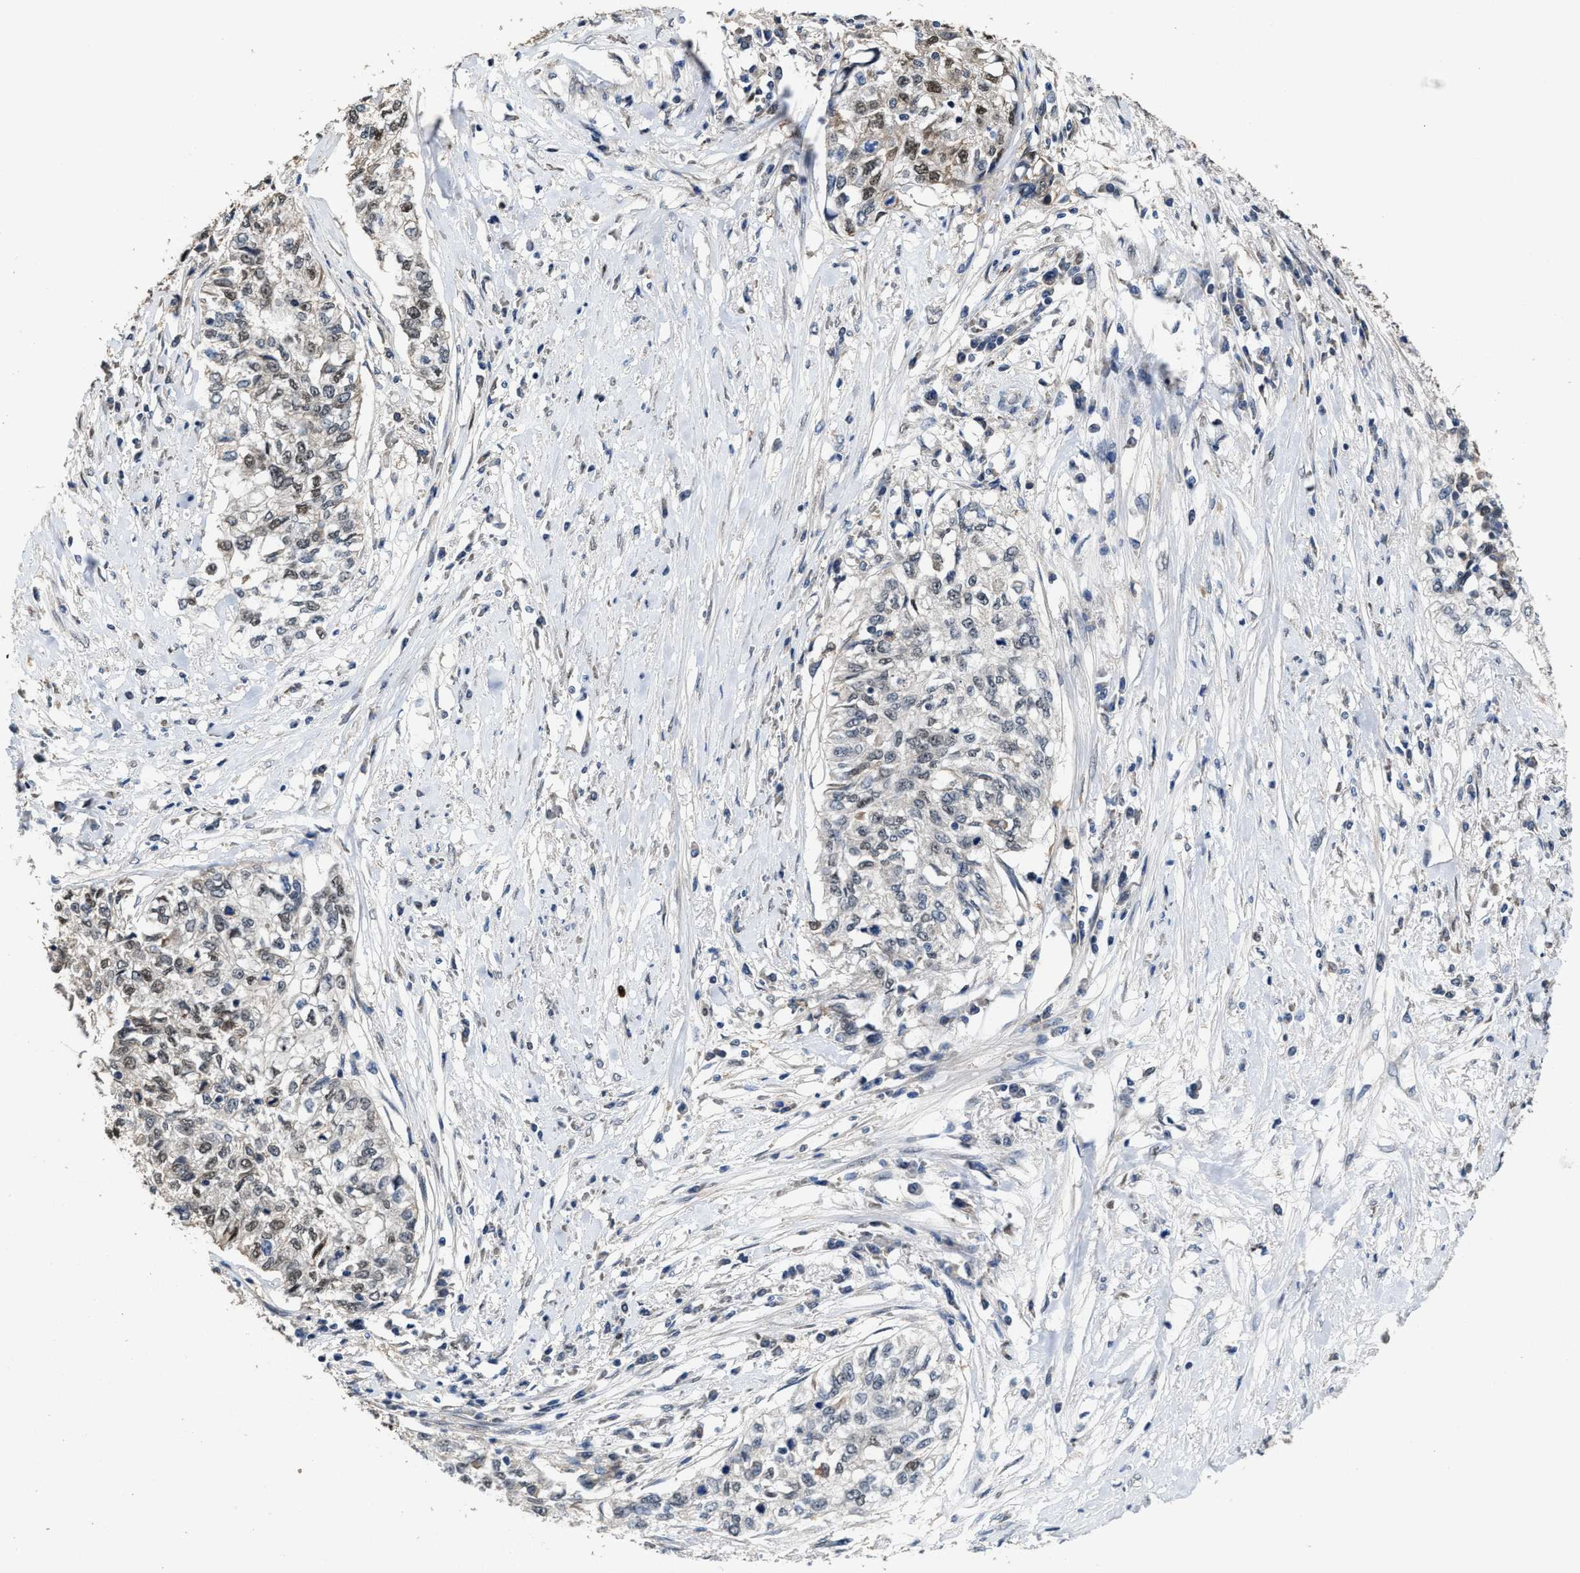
{"staining": {"intensity": "weak", "quantity": "25%-75%", "location": "nuclear"}, "tissue": "cervical cancer", "cell_type": "Tumor cells", "image_type": "cancer", "snomed": [{"axis": "morphology", "description": "Squamous cell carcinoma, NOS"}, {"axis": "topography", "description": "Cervix"}], "caption": "Immunohistochemical staining of cervical cancer exhibits low levels of weak nuclear positivity in approximately 25%-75% of tumor cells.", "gene": "ZNF20", "patient": {"sex": "female", "age": 57}}